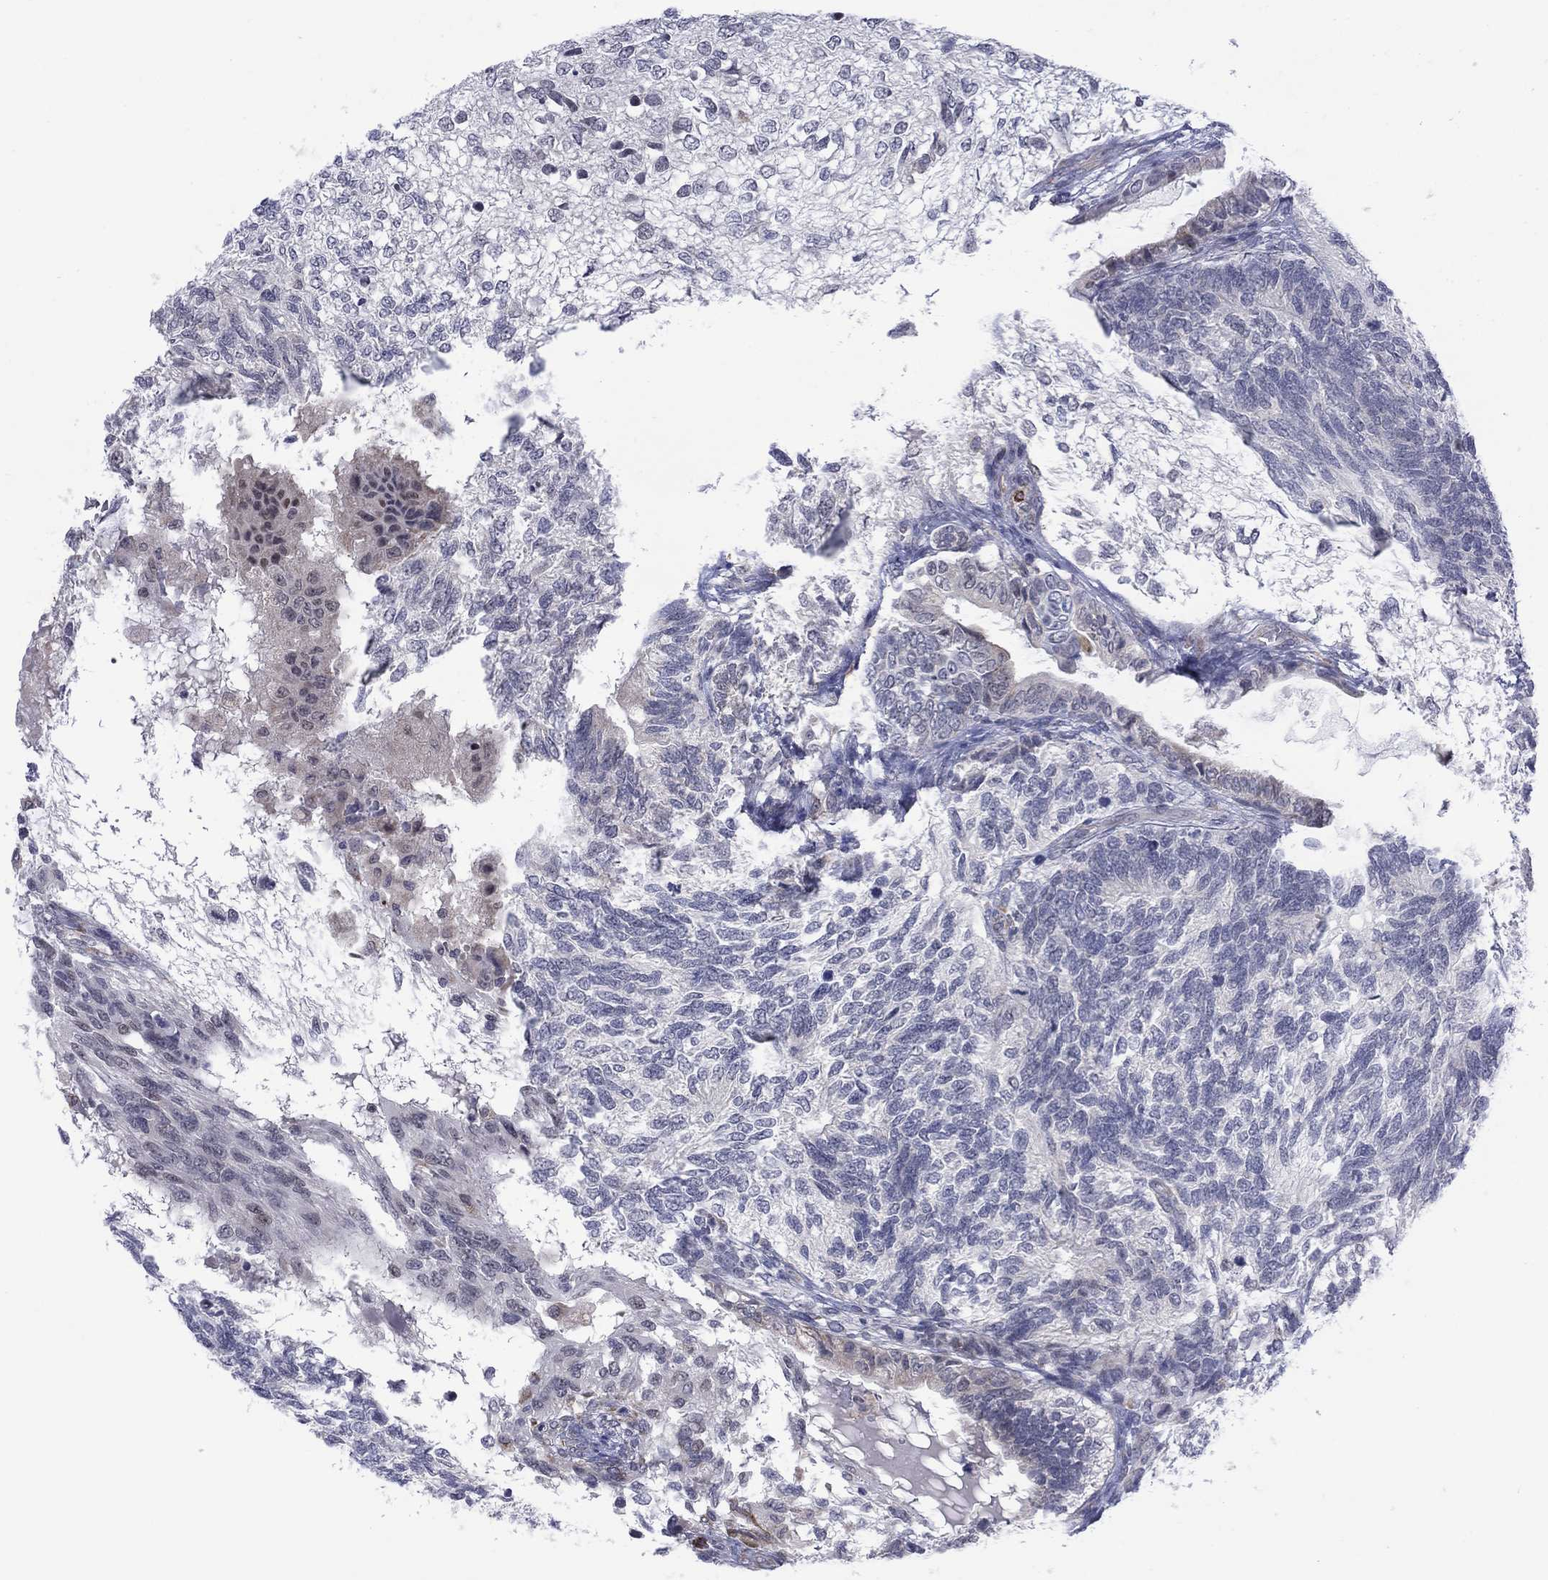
{"staining": {"intensity": "negative", "quantity": "none", "location": "none"}, "tissue": "testis cancer", "cell_type": "Tumor cells", "image_type": "cancer", "snomed": [{"axis": "morphology", "description": "Seminoma, NOS"}, {"axis": "morphology", "description": "Carcinoma, Embryonal, NOS"}, {"axis": "topography", "description": "Testis"}], "caption": "A photomicrograph of testis cancer stained for a protein shows no brown staining in tumor cells.", "gene": "MTRFR", "patient": {"sex": "male", "age": 41}}